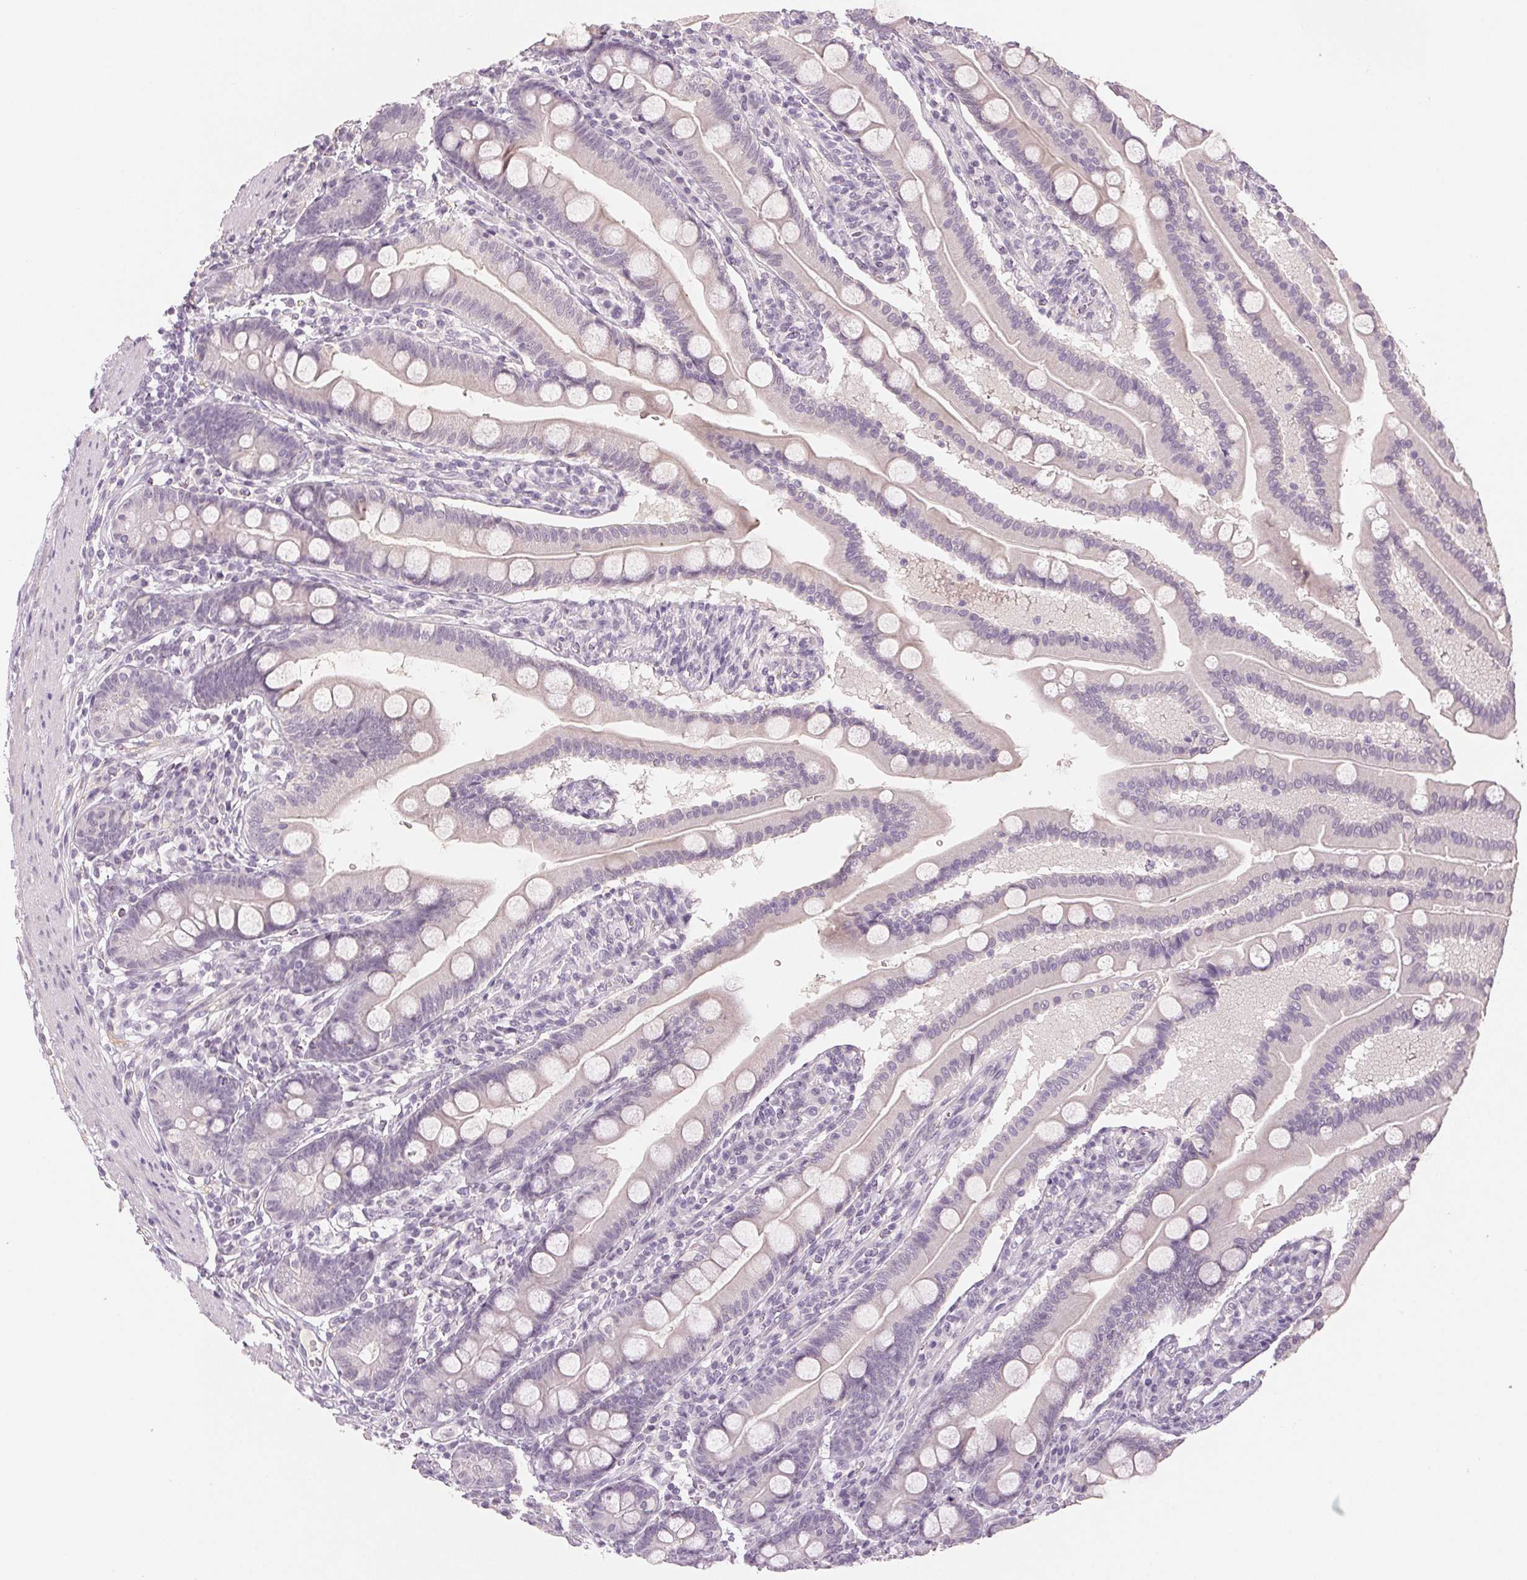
{"staining": {"intensity": "negative", "quantity": "none", "location": "none"}, "tissue": "duodenum", "cell_type": "Glandular cells", "image_type": "normal", "snomed": [{"axis": "morphology", "description": "Normal tissue, NOS"}, {"axis": "topography", "description": "Duodenum"}], "caption": "Duodenum was stained to show a protein in brown. There is no significant staining in glandular cells. (Brightfield microscopy of DAB (3,3'-diaminobenzidine) immunohistochemistry at high magnification).", "gene": "MAP1LC3A", "patient": {"sex": "female", "age": 67}}